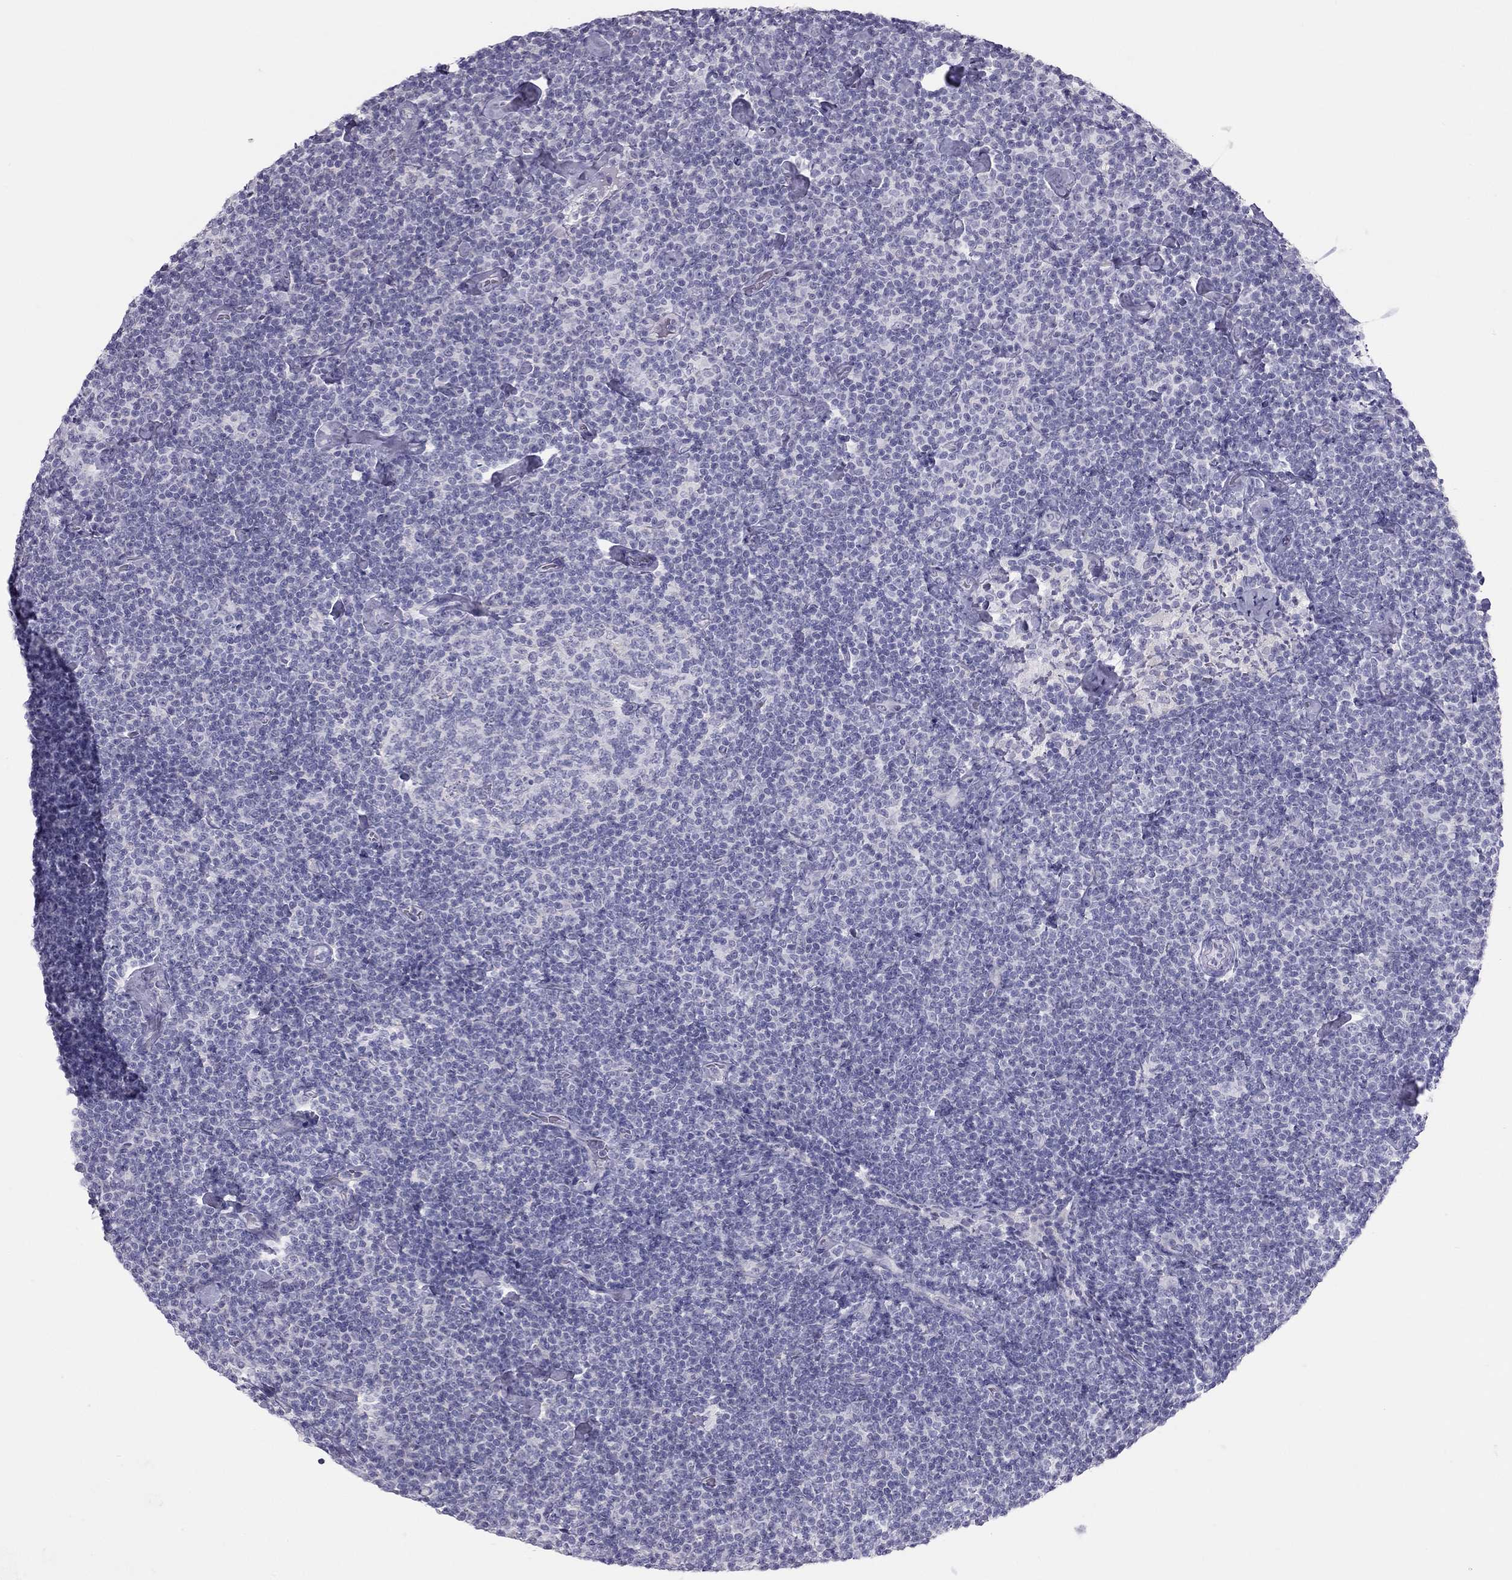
{"staining": {"intensity": "negative", "quantity": "none", "location": "none"}, "tissue": "lymphoma", "cell_type": "Tumor cells", "image_type": "cancer", "snomed": [{"axis": "morphology", "description": "Malignant lymphoma, non-Hodgkin's type, Low grade"}, {"axis": "topography", "description": "Lymph node"}], "caption": "An immunohistochemistry (IHC) micrograph of malignant lymphoma, non-Hodgkin's type (low-grade) is shown. There is no staining in tumor cells of malignant lymphoma, non-Hodgkin's type (low-grade). (Brightfield microscopy of DAB (3,3'-diaminobenzidine) immunohistochemistry (IHC) at high magnification).", "gene": "SPATA12", "patient": {"sex": "male", "age": 81}}